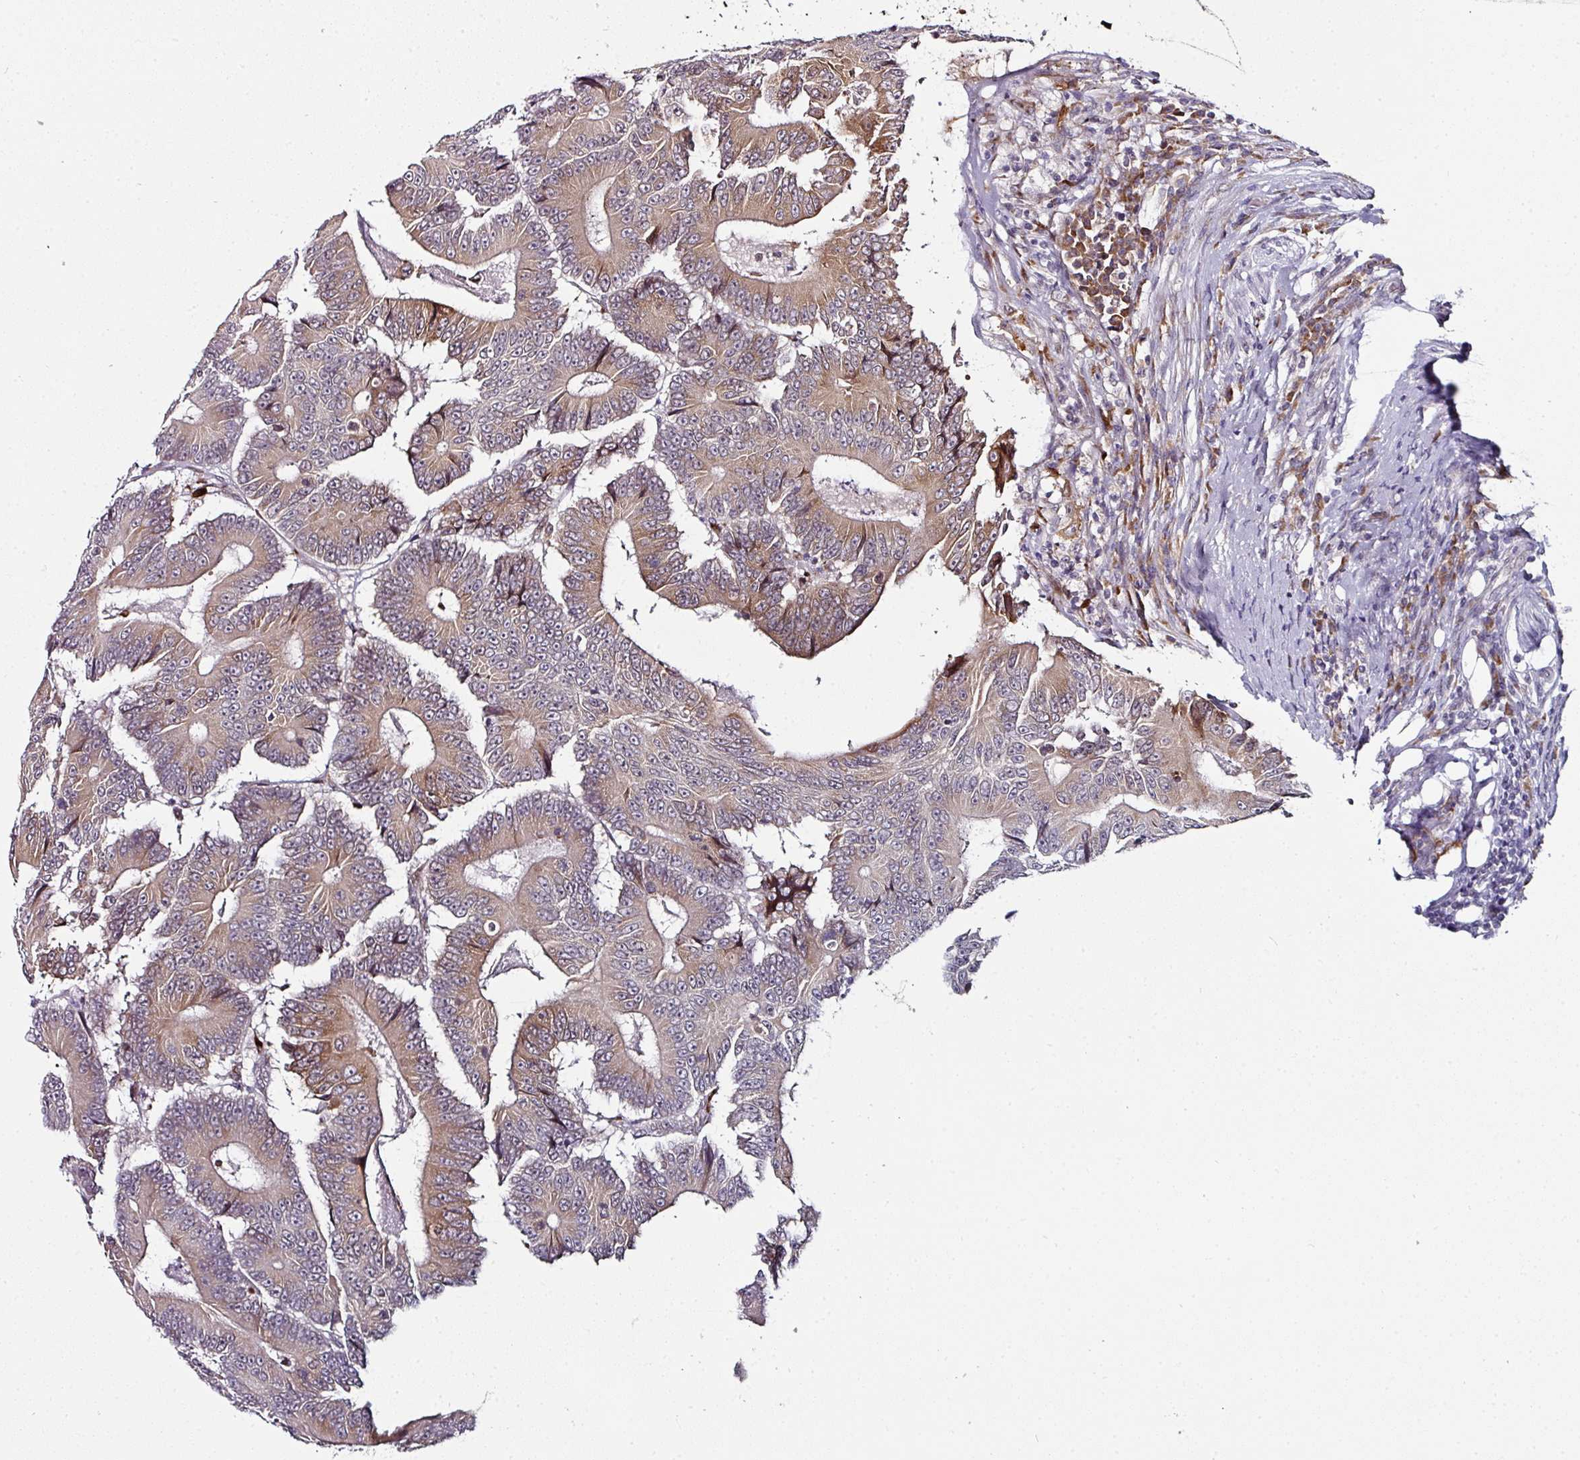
{"staining": {"intensity": "weak", "quantity": "25%-75%", "location": "cytoplasmic/membranous"}, "tissue": "colorectal cancer", "cell_type": "Tumor cells", "image_type": "cancer", "snomed": [{"axis": "morphology", "description": "Adenocarcinoma, NOS"}, {"axis": "topography", "description": "Colon"}], "caption": "Colorectal cancer stained for a protein (brown) displays weak cytoplasmic/membranous positive positivity in about 25%-75% of tumor cells.", "gene": "APOLD1", "patient": {"sex": "male", "age": 83}}